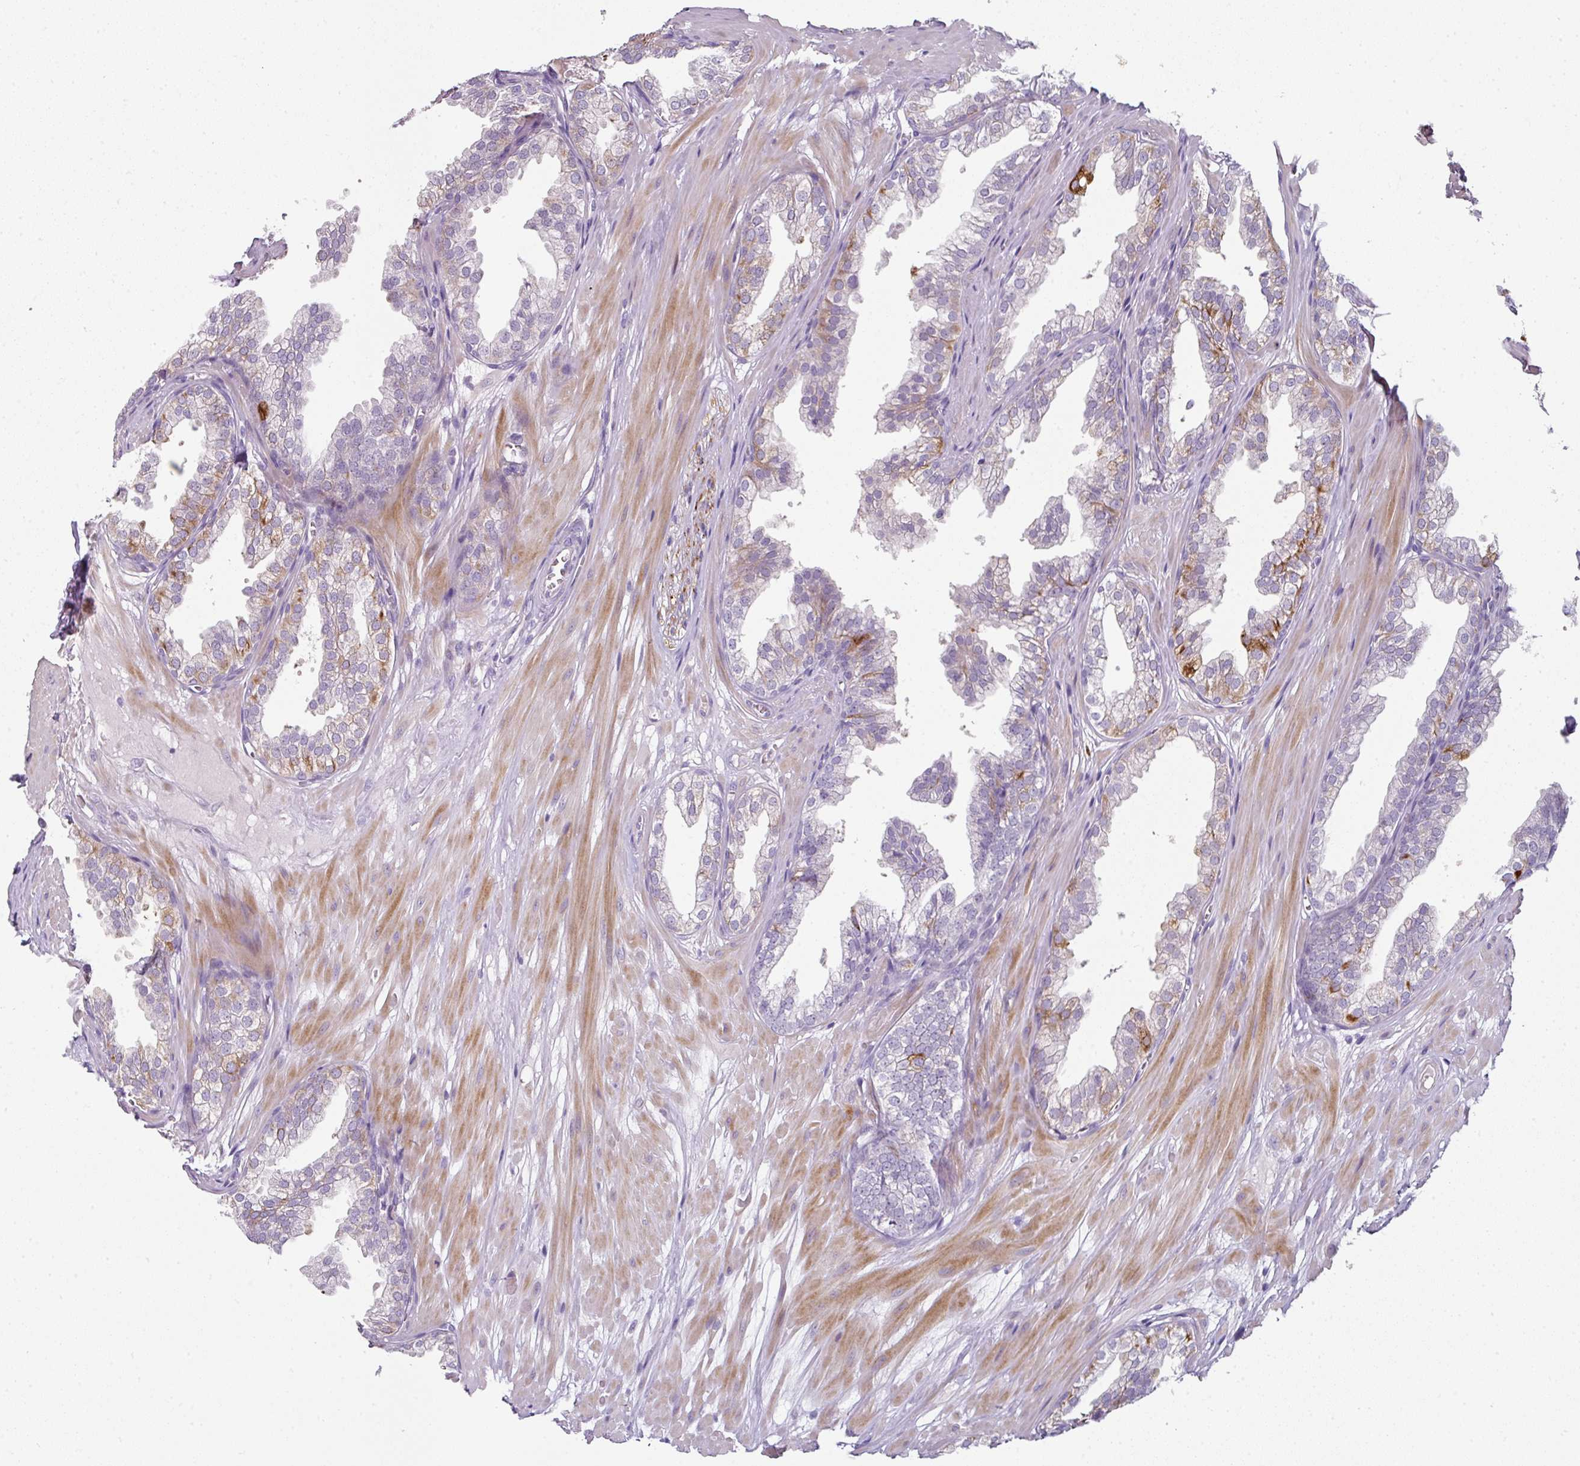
{"staining": {"intensity": "moderate", "quantity": "25%-75%", "location": "cytoplasmic/membranous"}, "tissue": "prostate", "cell_type": "Glandular cells", "image_type": "normal", "snomed": [{"axis": "morphology", "description": "Normal tissue, NOS"}, {"axis": "topography", "description": "Prostate"}, {"axis": "topography", "description": "Peripheral nerve tissue"}], "caption": "High-power microscopy captured an immunohistochemistry photomicrograph of unremarkable prostate, revealing moderate cytoplasmic/membranous positivity in approximately 25%-75% of glandular cells. The staining was performed using DAB (3,3'-diaminobenzidine) to visualize the protein expression in brown, while the nuclei were stained in blue with hematoxylin (Magnification: 20x).", "gene": "FHAD1", "patient": {"sex": "male", "age": 55}}